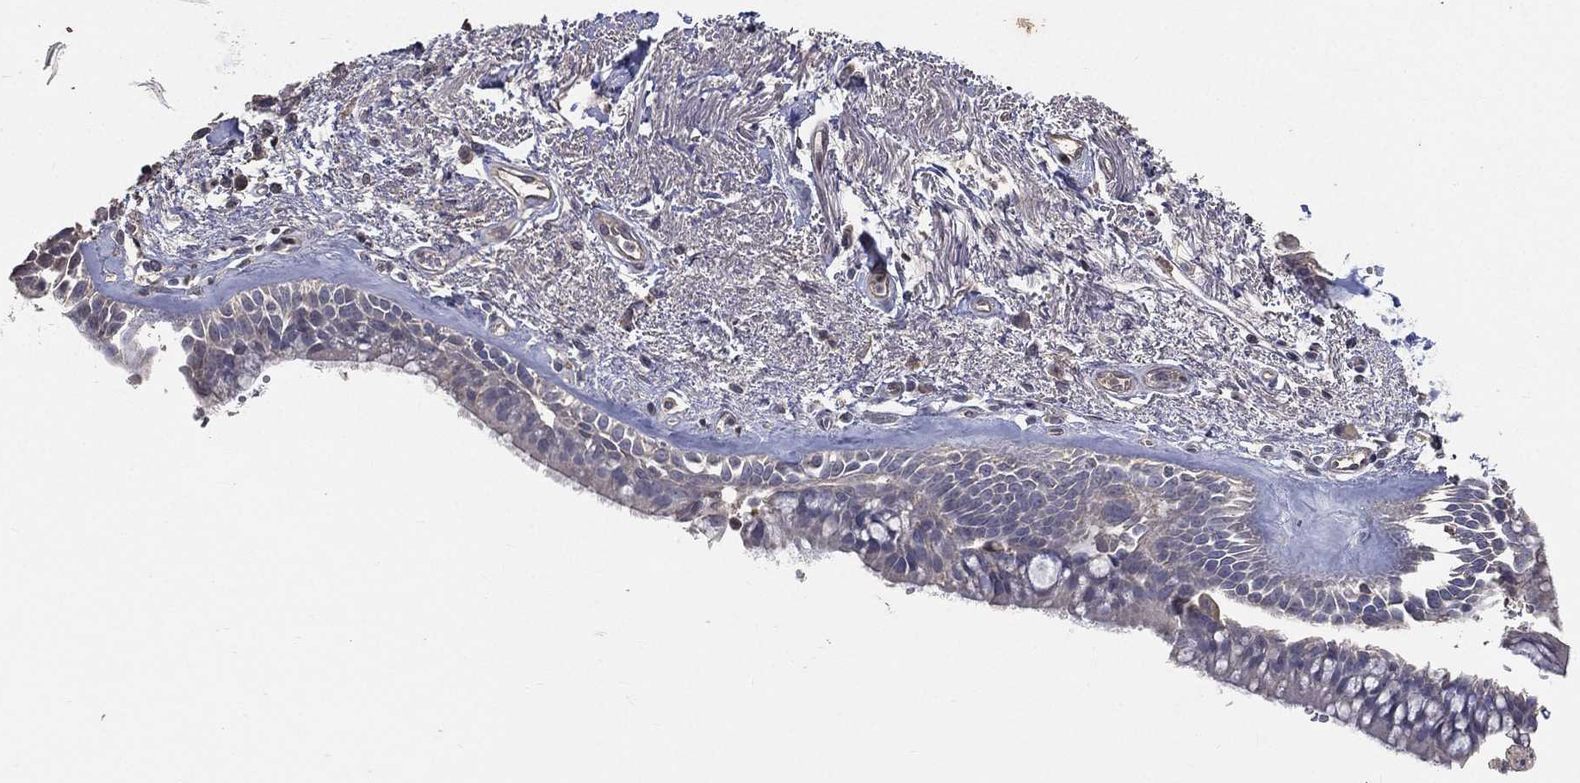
{"staining": {"intensity": "negative", "quantity": "none", "location": "none"}, "tissue": "bronchus", "cell_type": "Respiratory epithelial cells", "image_type": "normal", "snomed": [{"axis": "morphology", "description": "Normal tissue, NOS"}, {"axis": "topography", "description": "Bronchus"}], "caption": "The micrograph exhibits no staining of respiratory epithelial cells in unremarkable bronchus.", "gene": "SNAP25", "patient": {"sex": "male", "age": 82}}